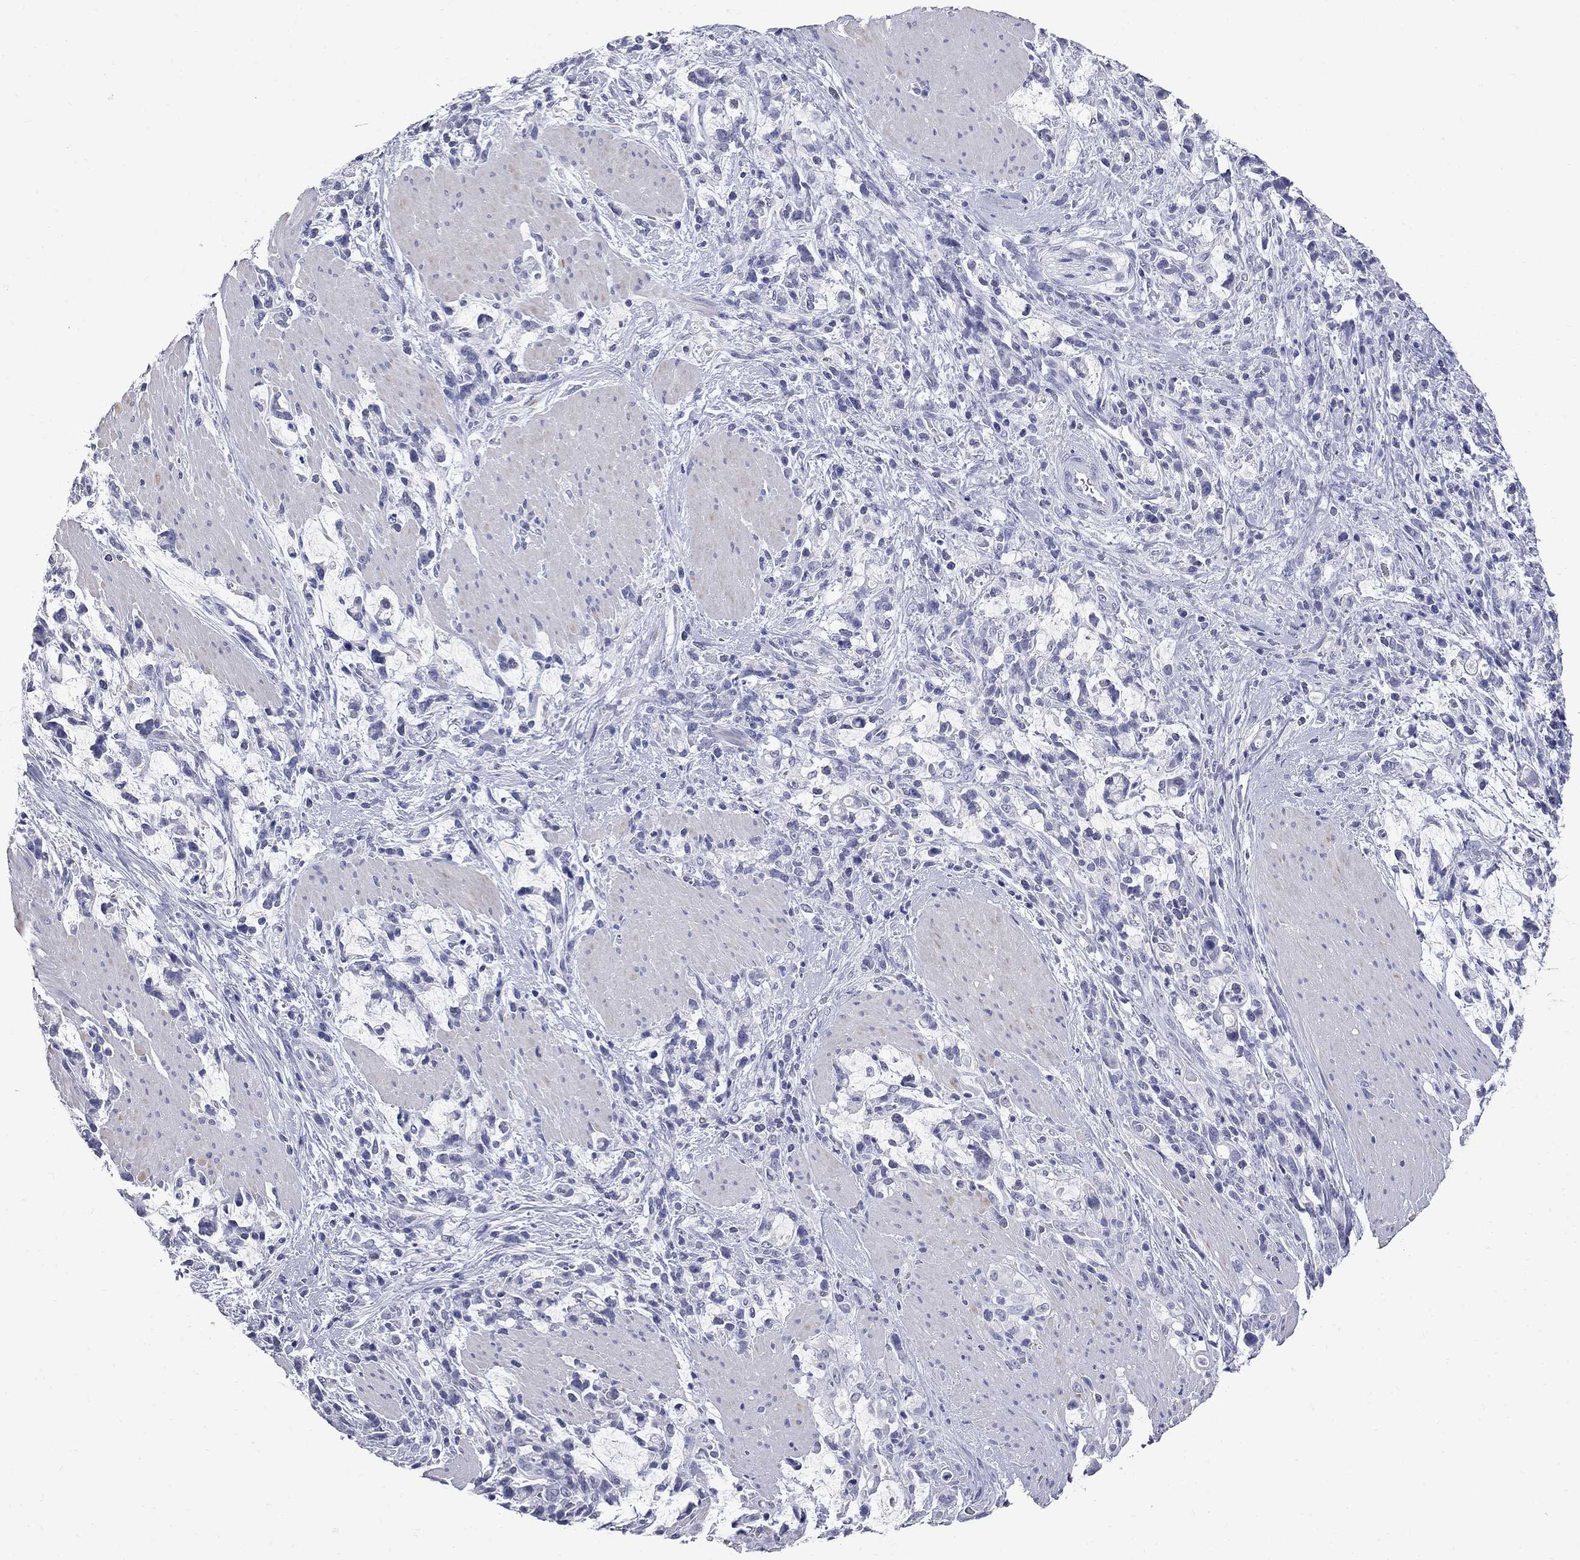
{"staining": {"intensity": "negative", "quantity": "none", "location": "none"}, "tissue": "stomach cancer", "cell_type": "Tumor cells", "image_type": "cancer", "snomed": [{"axis": "morphology", "description": "Adenocarcinoma, NOS"}, {"axis": "topography", "description": "Stomach"}], "caption": "An immunohistochemistry micrograph of stomach adenocarcinoma is shown. There is no staining in tumor cells of stomach adenocarcinoma.", "gene": "FAM221B", "patient": {"sex": "female", "age": 57}}